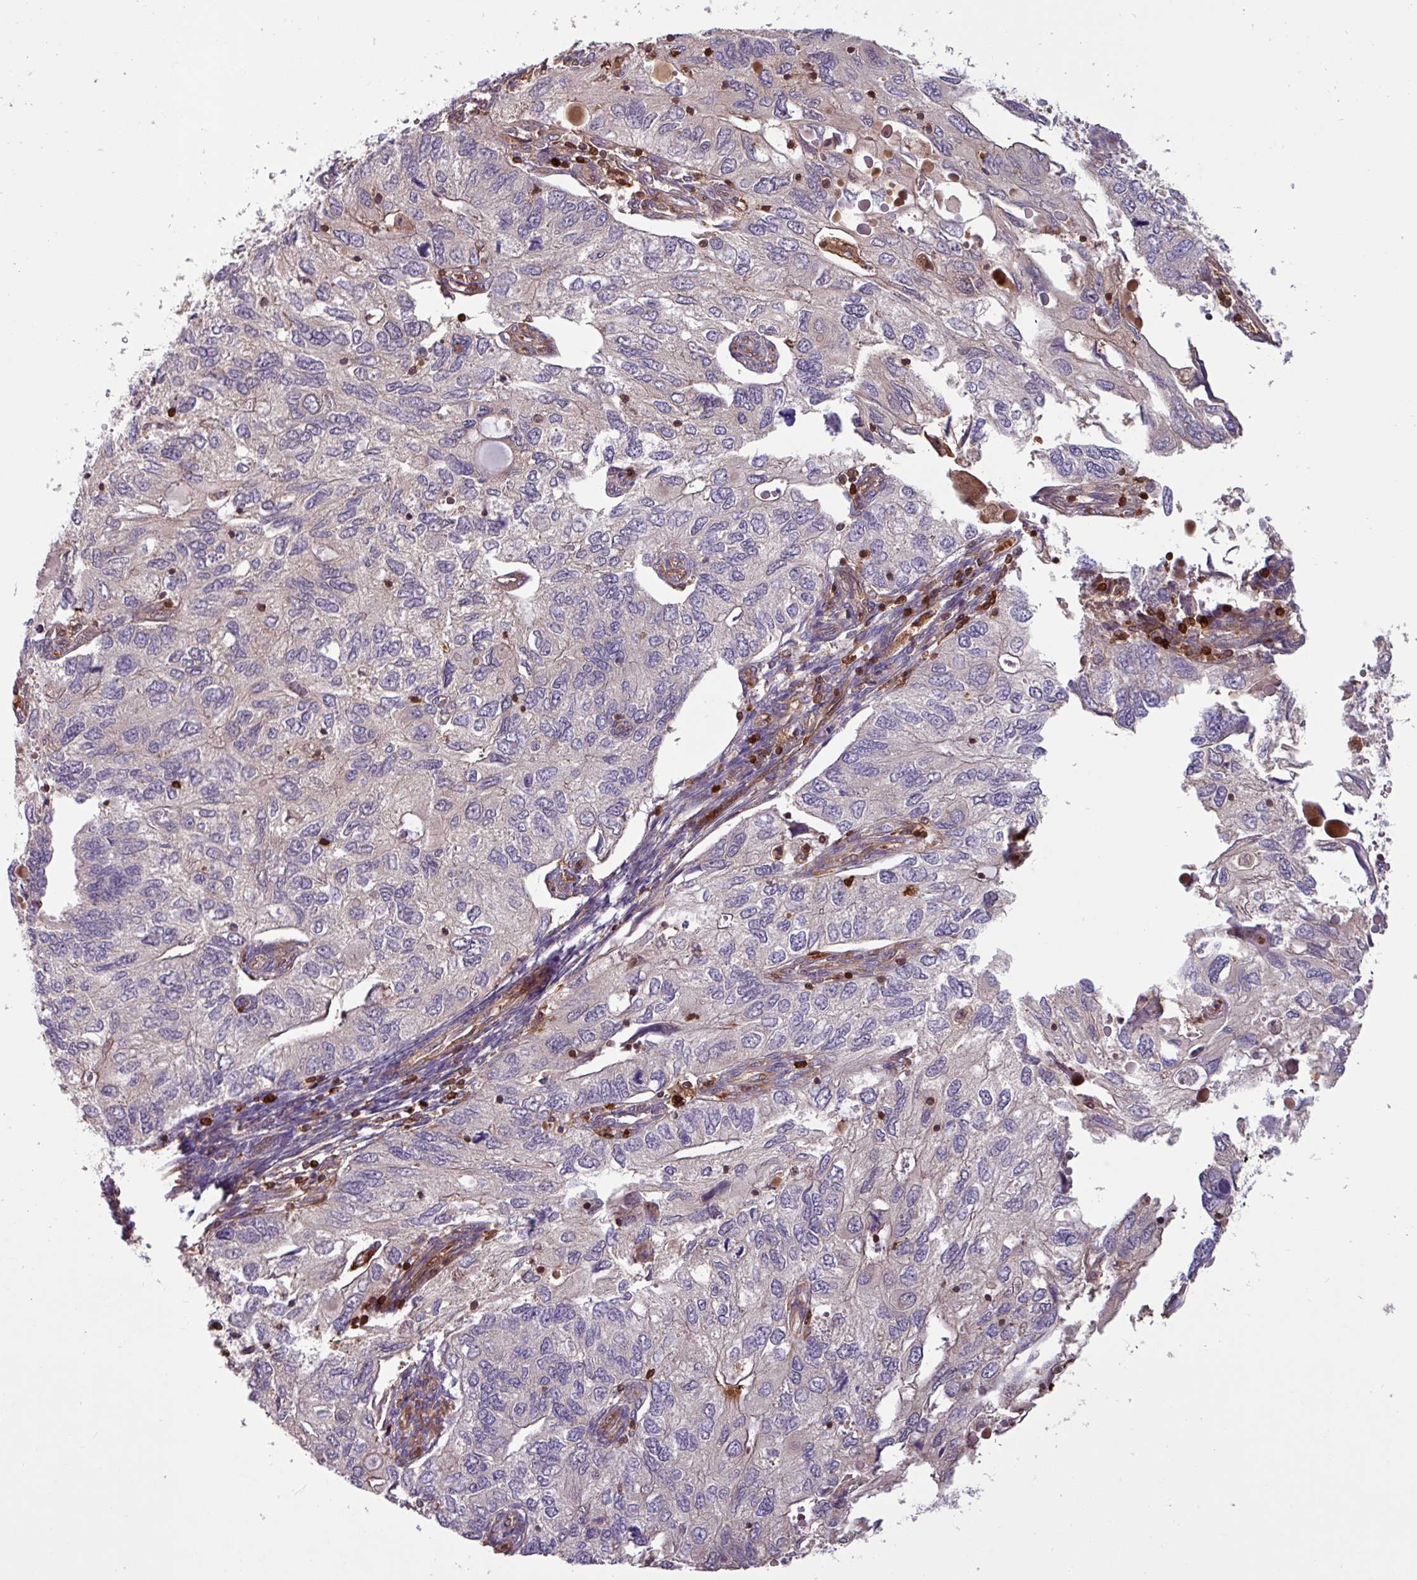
{"staining": {"intensity": "negative", "quantity": "none", "location": "none"}, "tissue": "endometrial cancer", "cell_type": "Tumor cells", "image_type": "cancer", "snomed": [{"axis": "morphology", "description": "Carcinoma, NOS"}, {"axis": "topography", "description": "Uterus"}], "caption": "DAB immunohistochemical staining of carcinoma (endometrial) demonstrates no significant staining in tumor cells.", "gene": "SEC61G", "patient": {"sex": "female", "age": 76}}